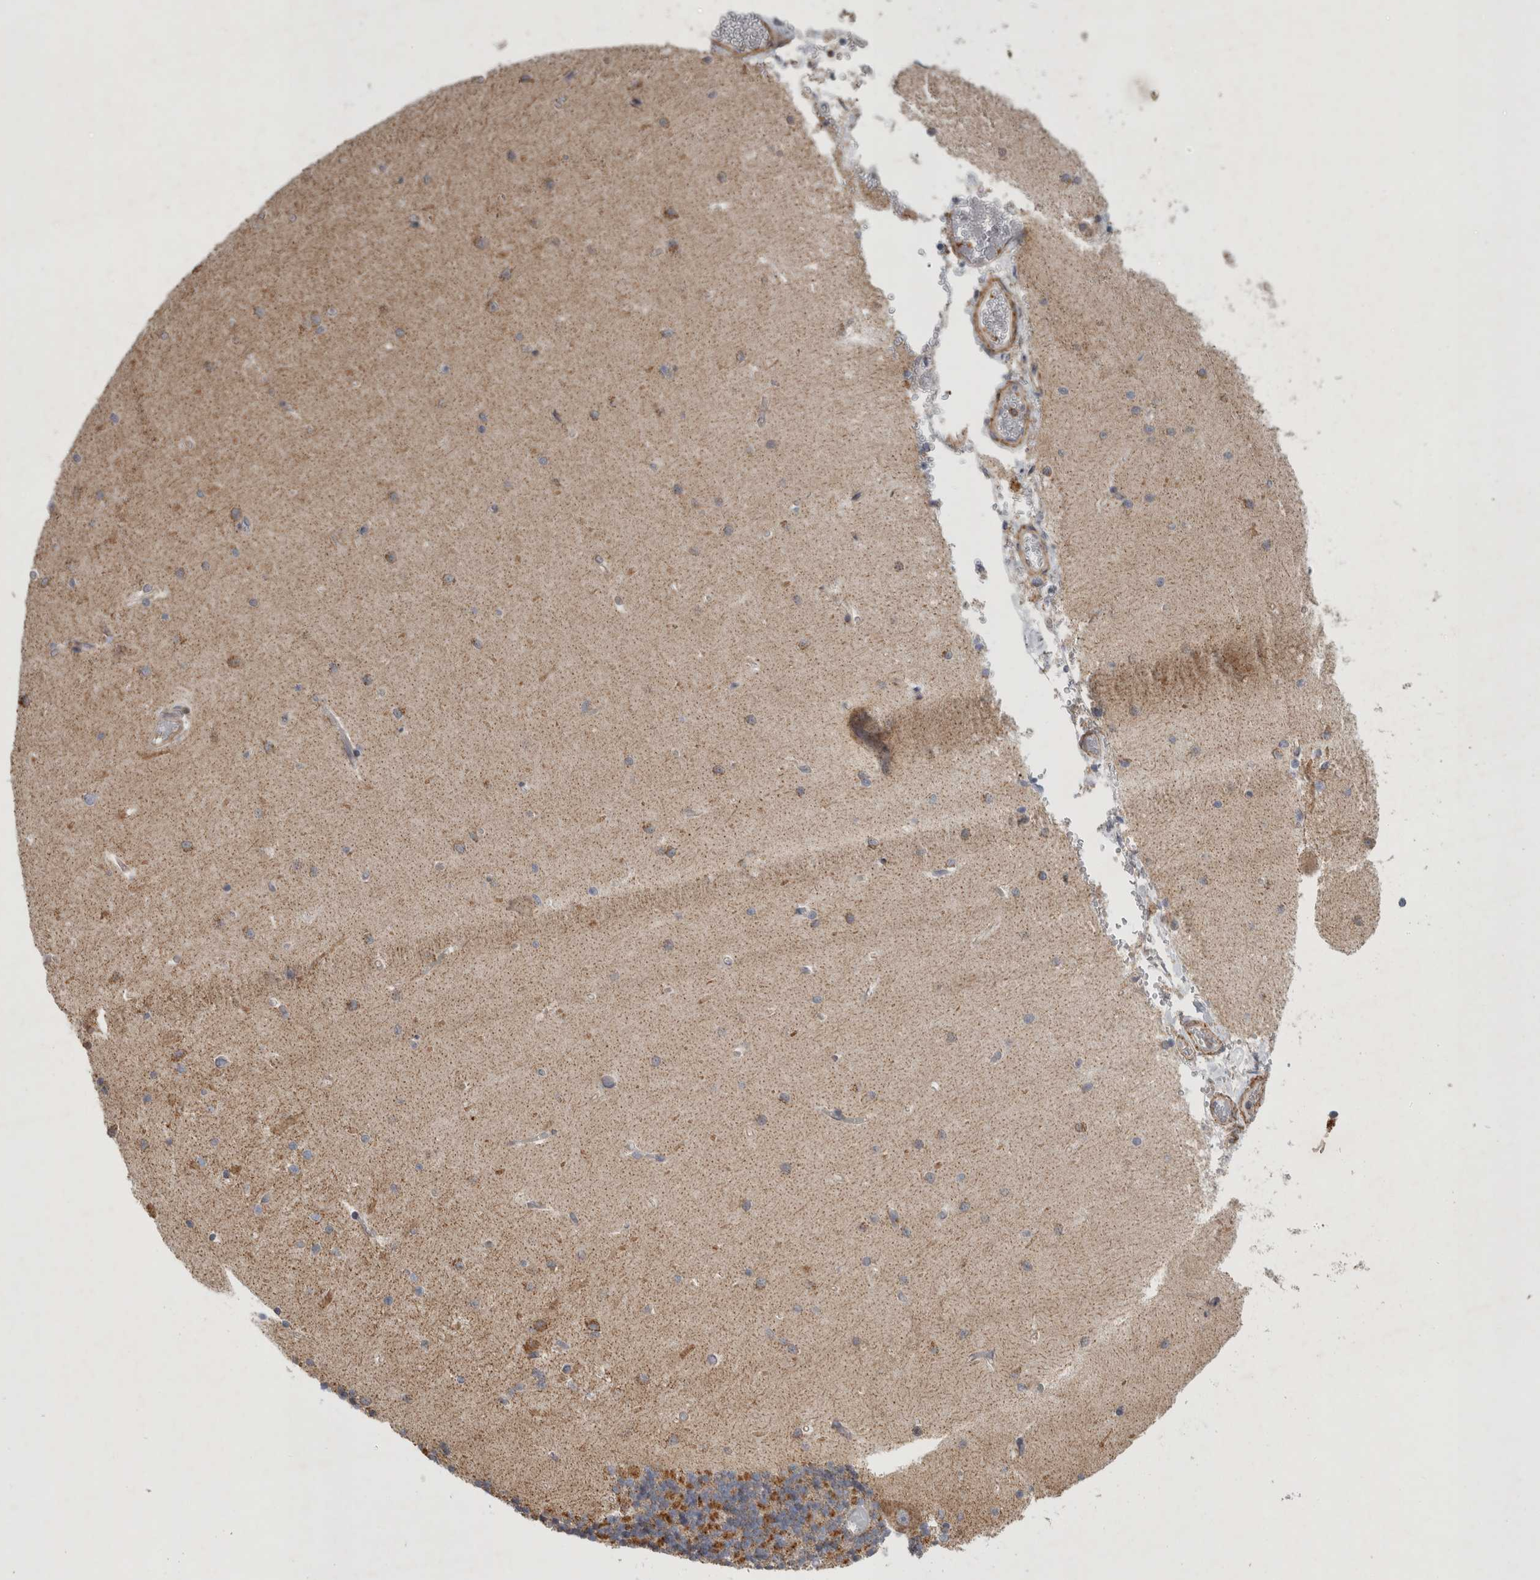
{"staining": {"intensity": "moderate", "quantity": ">75%", "location": "cytoplasmic/membranous"}, "tissue": "cerebellum", "cell_type": "Cells in granular layer", "image_type": "normal", "snomed": [{"axis": "morphology", "description": "Normal tissue, NOS"}, {"axis": "topography", "description": "Cerebellum"}], "caption": "A micrograph of human cerebellum stained for a protein shows moderate cytoplasmic/membranous brown staining in cells in granular layer. Nuclei are stained in blue.", "gene": "SFXN2", "patient": {"sex": "male", "age": 37}}